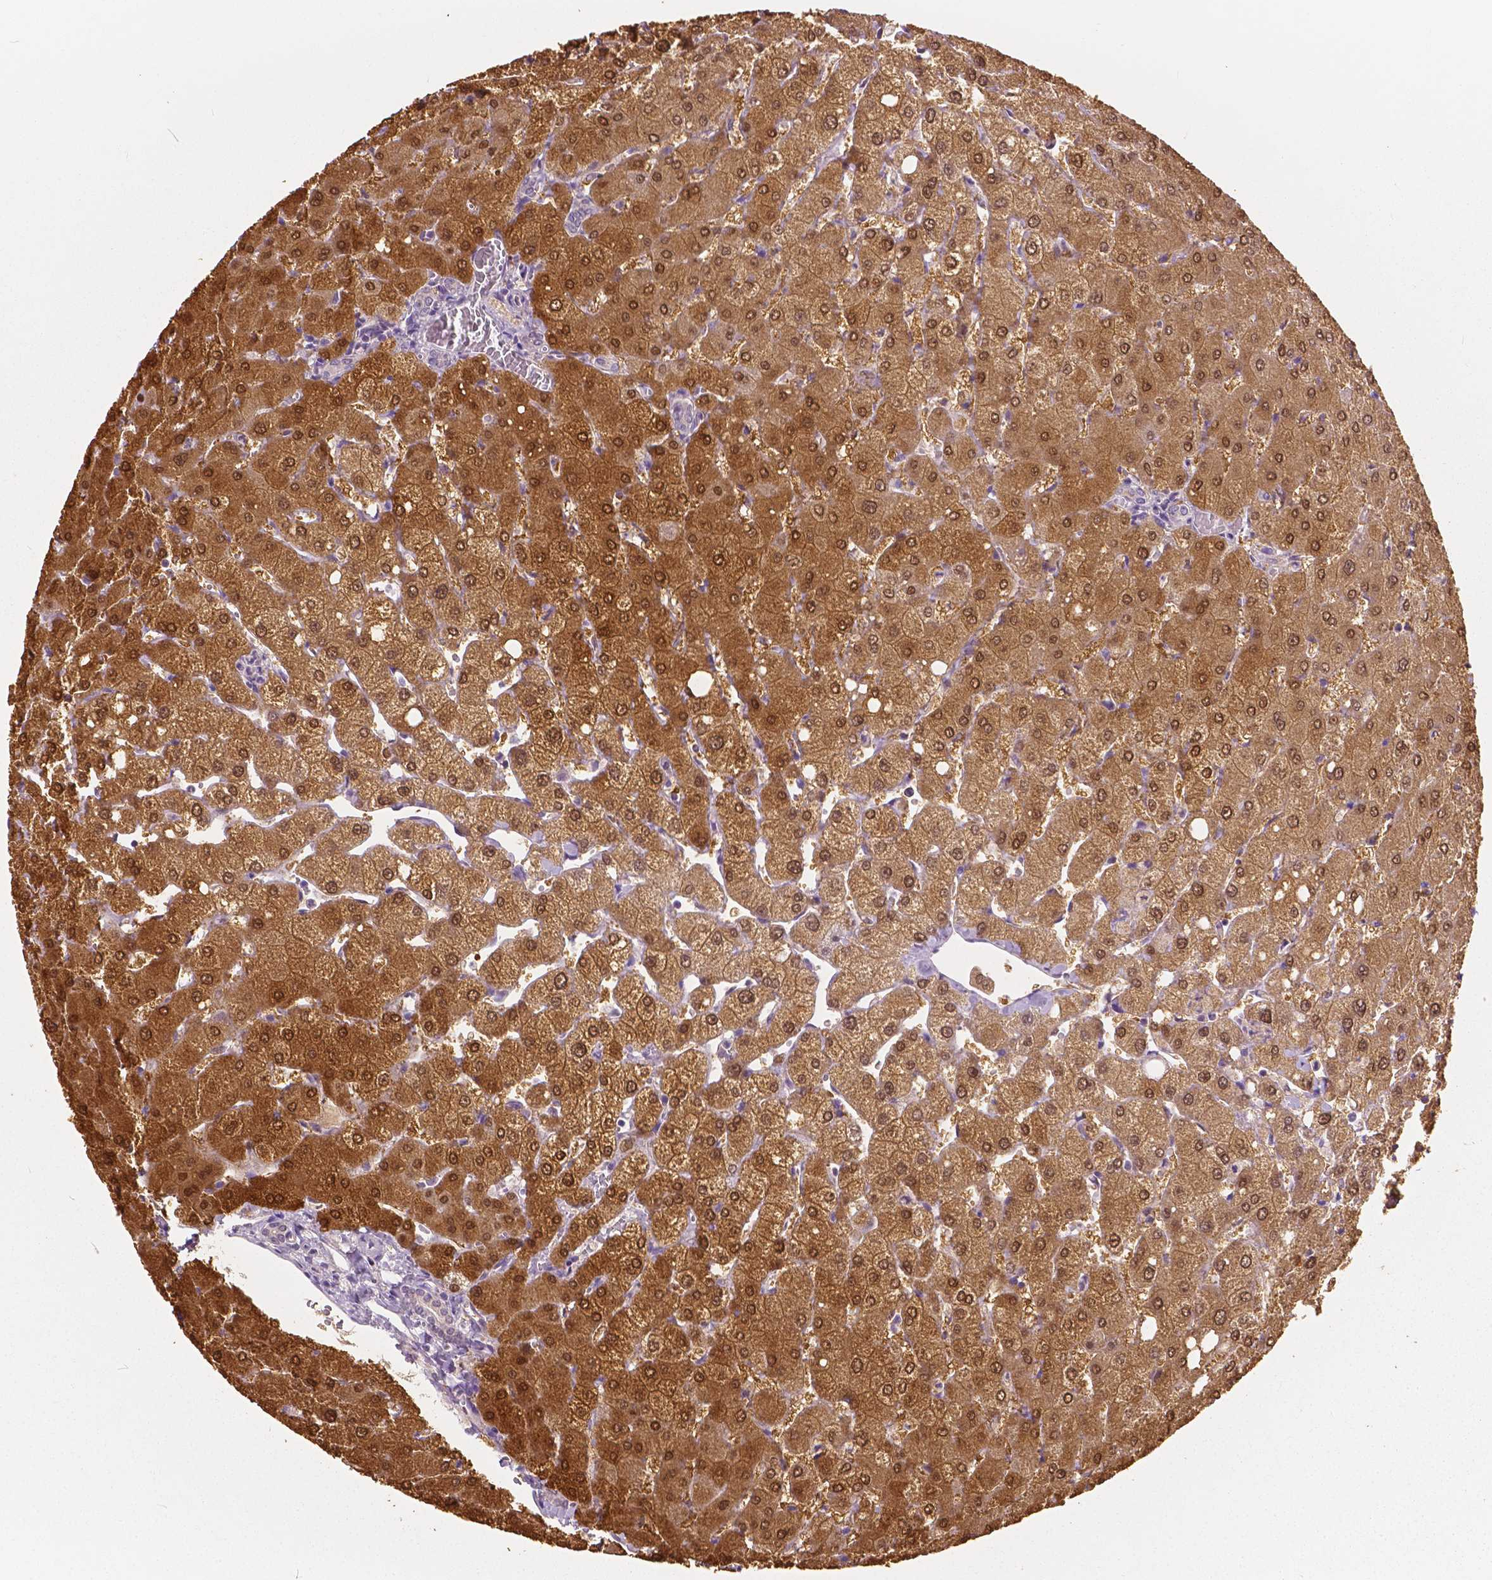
{"staining": {"intensity": "weak", "quantity": "25%-75%", "location": "cytoplasmic/membranous"}, "tissue": "liver", "cell_type": "Cholangiocytes", "image_type": "normal", "snomed": [{"axis": "morphology", "description": "Normal tissue, NOS"}, {"axis": "topography", "description": "Liver"}], "caption": "Approximately 25%-75% of cholangiocytes in unremarkable human liver demonstrate weak cytoplasmic/membranous protein staining as visualized by brown immunohistochemical staining.", "gene": "TKFC", "patient": {"sex": "female", "age": 54}}